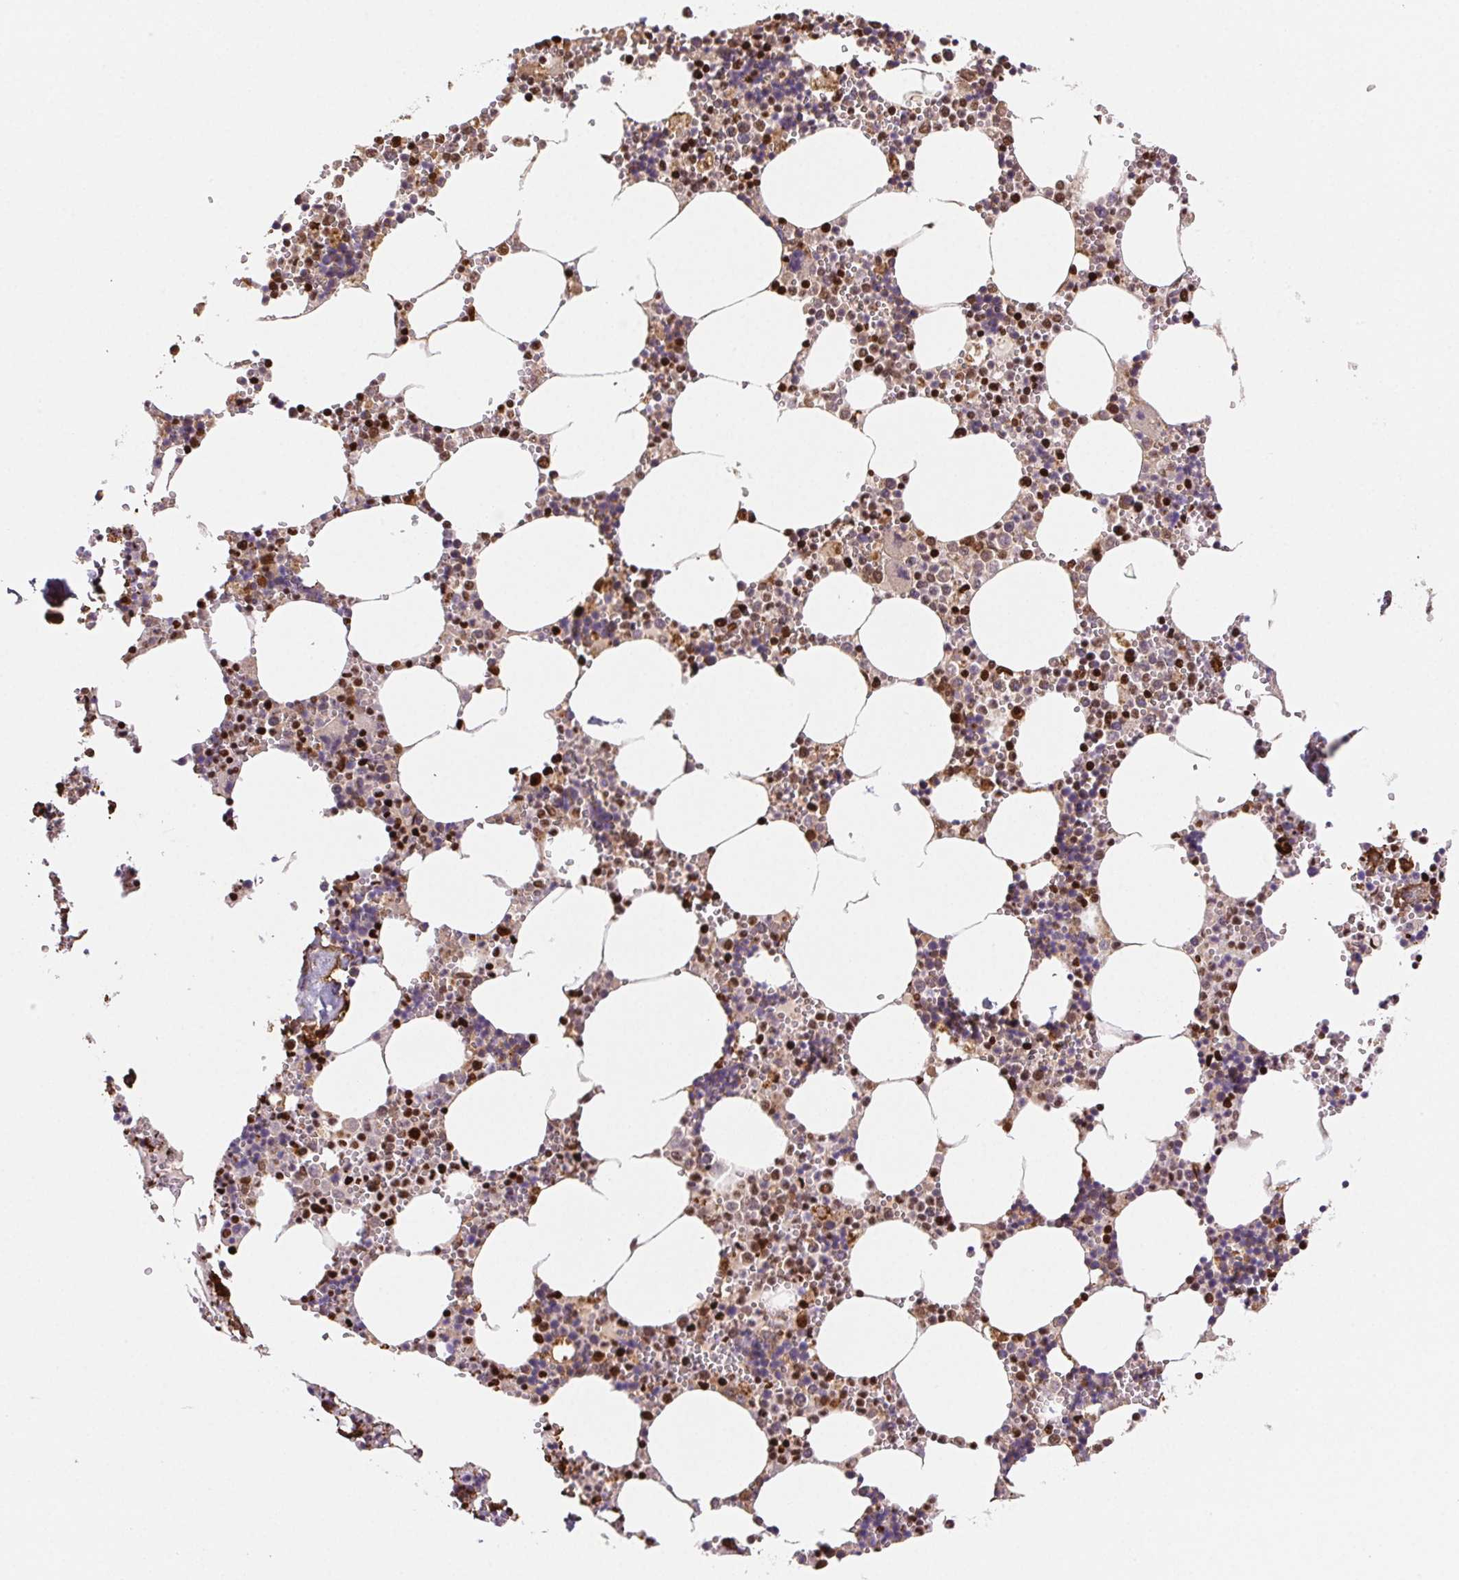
{"staining": {"intensity": "strong", "quantity": "25%-75%", "location": "nuclear"}, "tissue": "bone marrow", "cell_type": "Hematopoietic cells", "image_type": "normal", "snomed": [{"axis": "morphology", "description": "Normal tissue, NOS"}, {"axis": "topography", "description": "Bone marrow"}], "caption": "Bone marrow was stained to show a protein in brown. There is high levels of strong nuclear positivity in about 25%-75% of hematopoietic cells. Using DAB (brown) and hematoxylin (blue) stains, captured at high magnification using brightfield microscopy.", "gene": "SETSIP", "patient": {"sex": "male", "age": 54}}